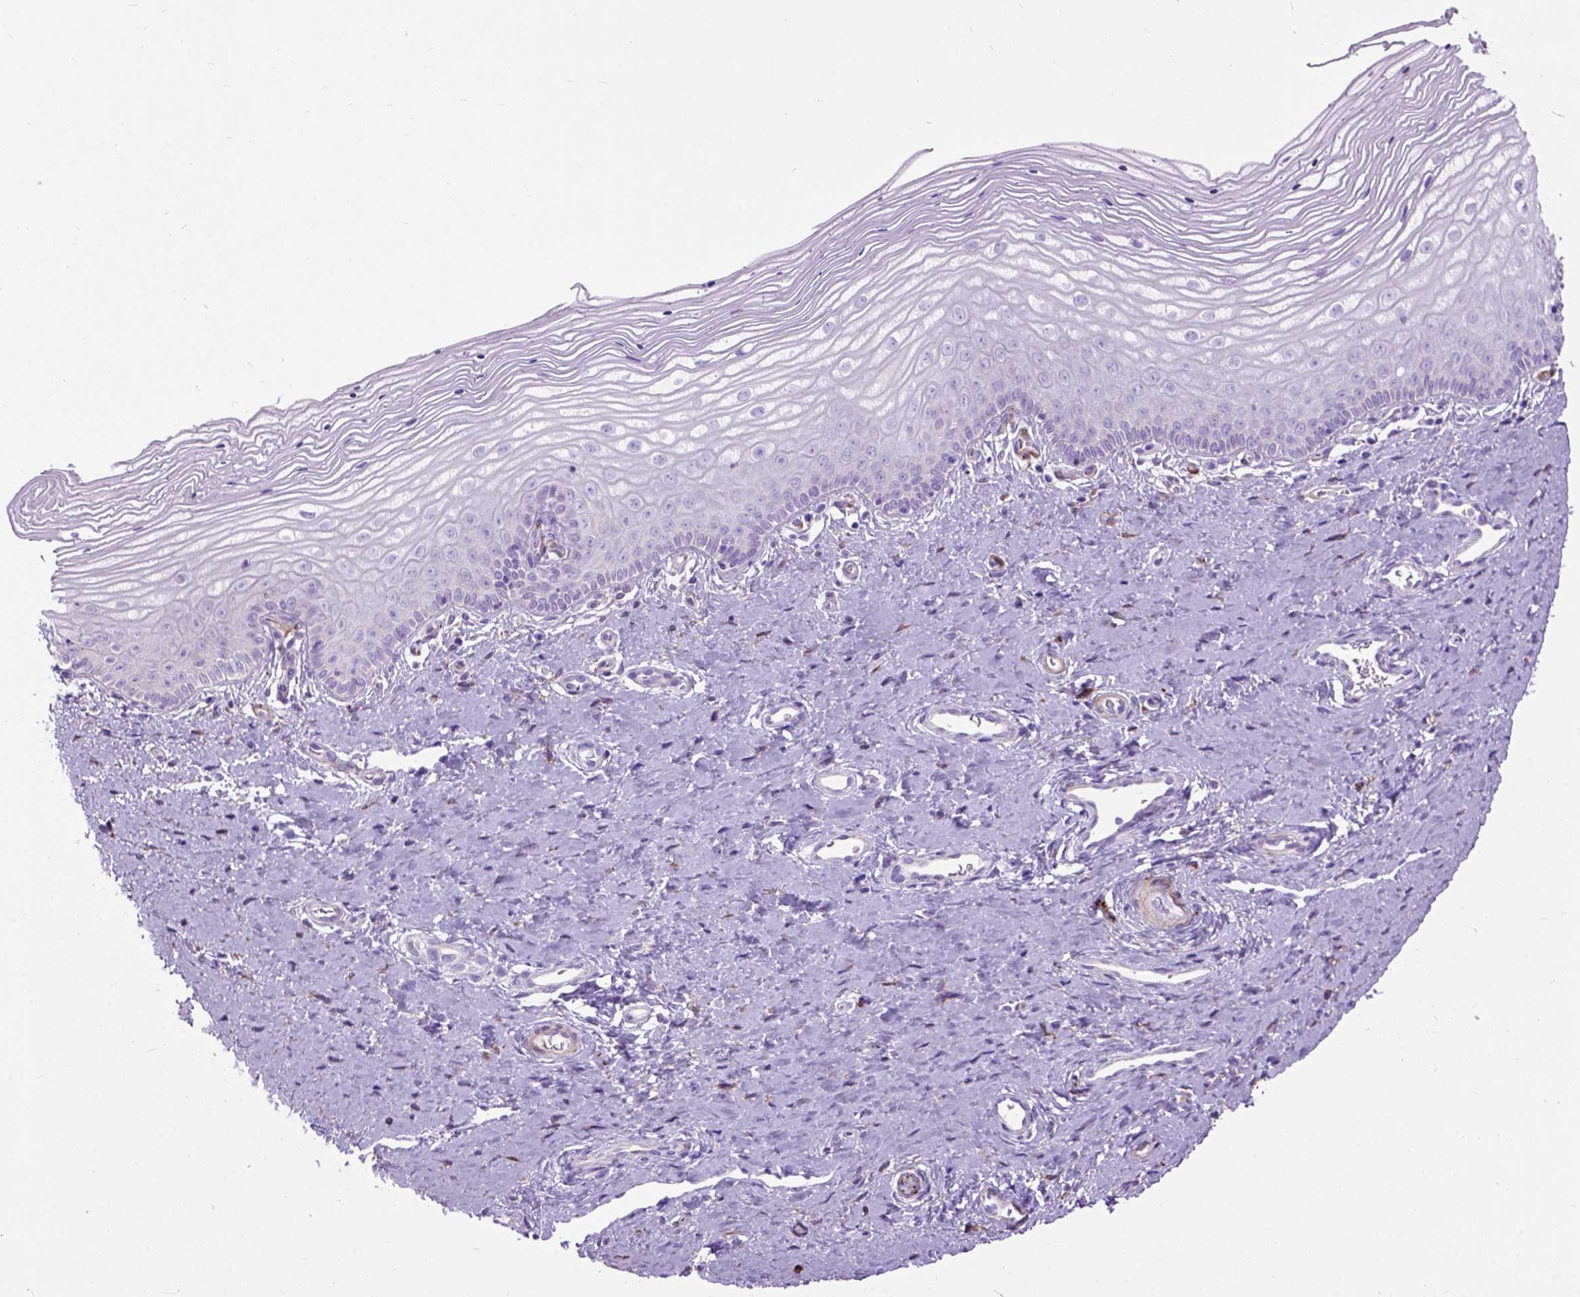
{"staining": {"intensity": "negative", "quantity": "none", "location": "none"}, "tissue": "vagina", "cell_type": "Squamous epithelial cells", "image_type": "normal", "snomed": [{"axis": "morphology", "description": "Normal tissue, NOS"}, {"axis": "topography", "description": "Vagina"}], "caption": "An image of vagina stained for a protein reveals no brown staining in squamous epithelial cells.", "gene": "MAPT", "patient": {"sex": "female", "age": 39}}